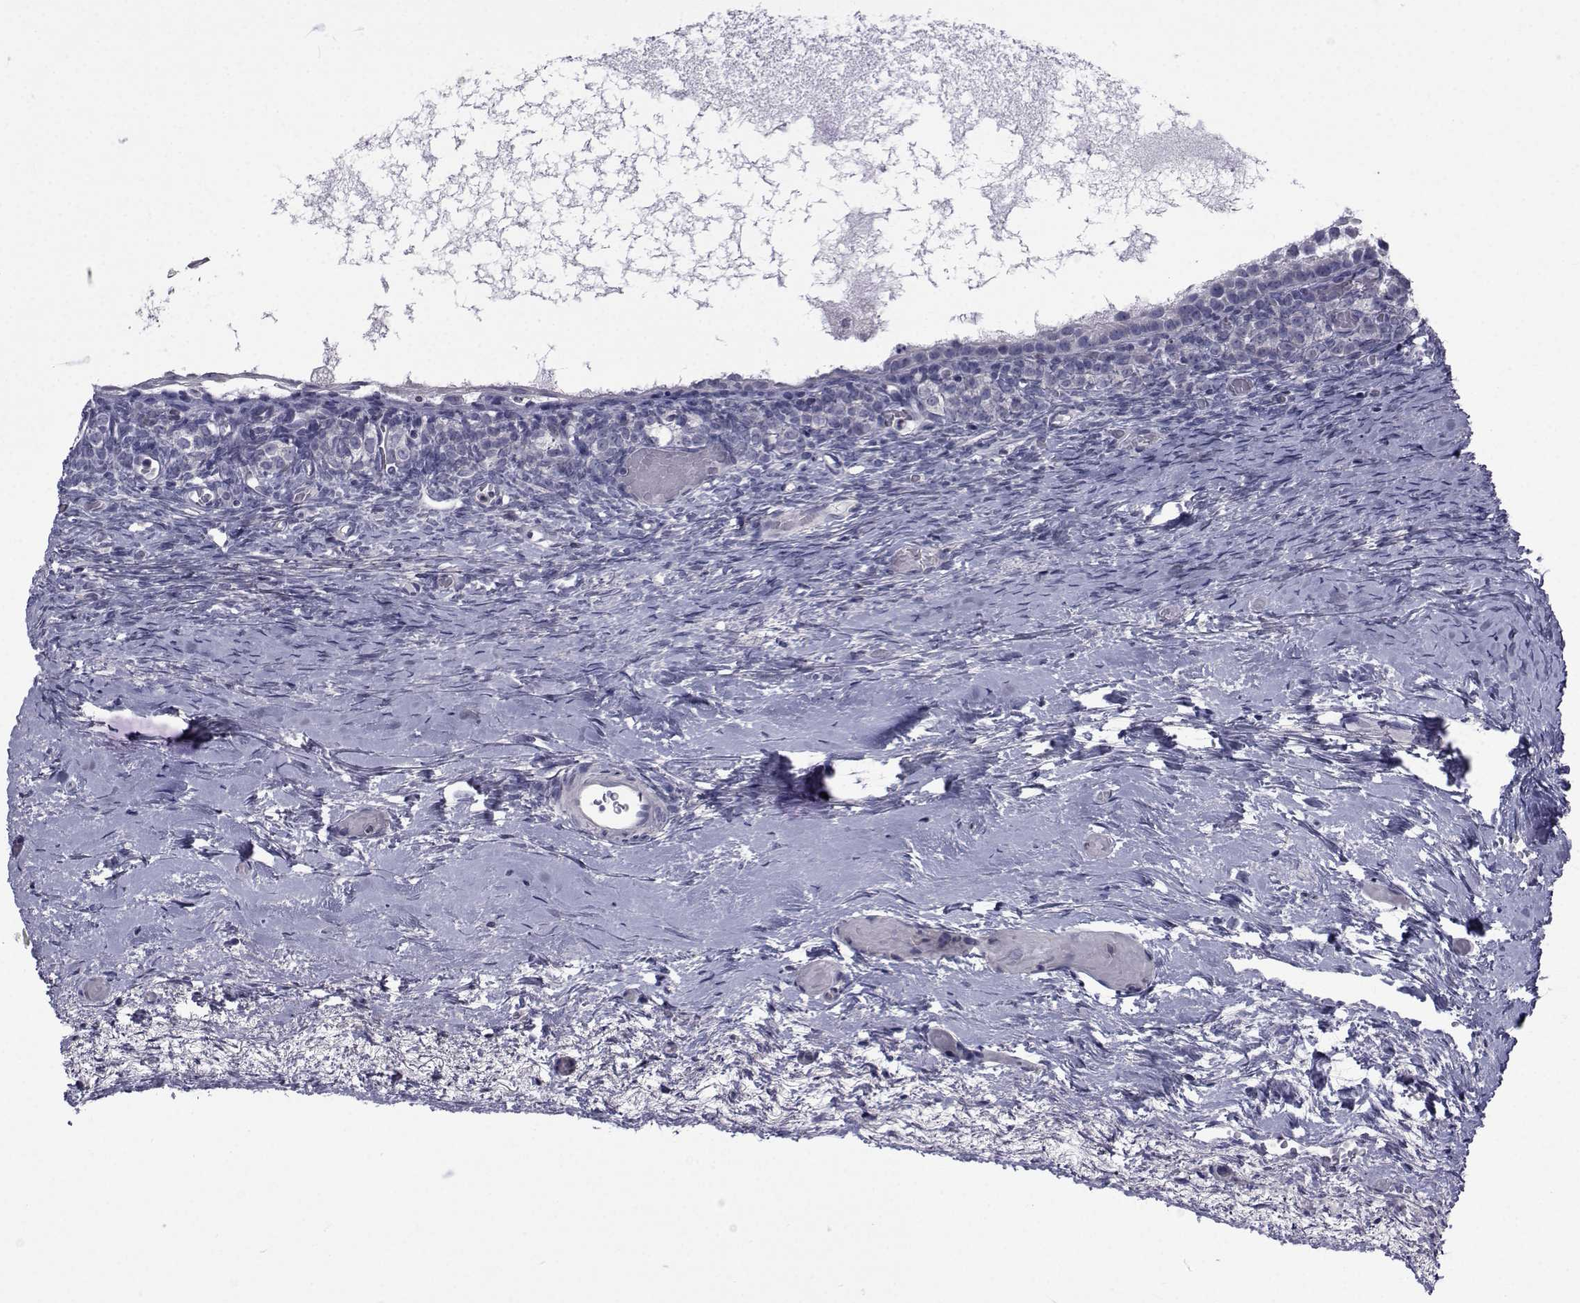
{"staining": {"intensity": "negative", "quantity": "none", "location": "none"}, "tissue": "ovary", "cell_type": "Follicle cells", "image_type": "normal", "snomed": [{"axis": "morphology", "description": "Normal tissue, NOS"}, {"axis": "topography", "description": "Ovary"}], "caption": "Immunohistochemical staining of unremarkable ovary demonstrates no significant expression in follicle cells. Nuclei are stained in blue.", "gene": "SLC30A10", "patient": {"sex": "female", "age": 39}}